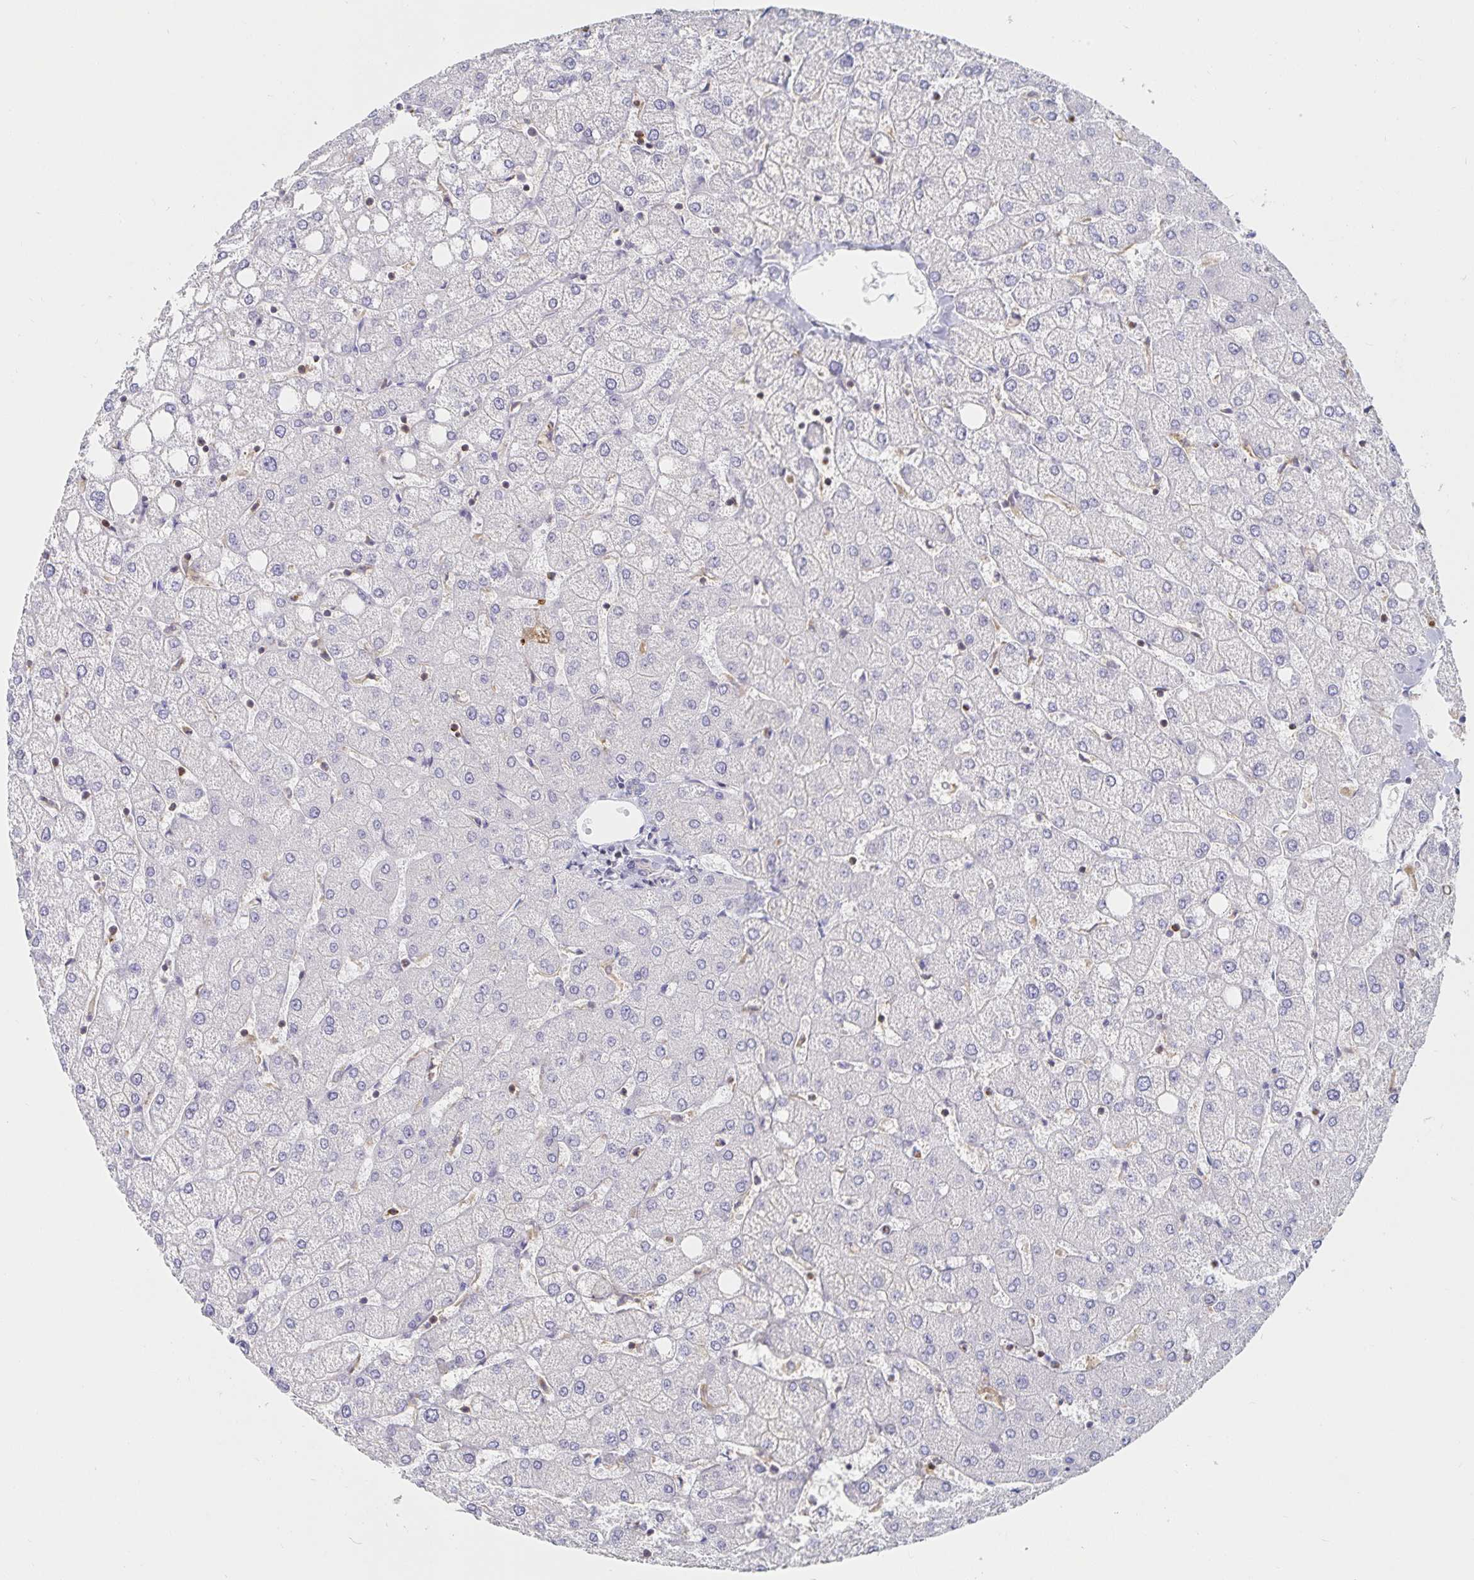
{"staining": {"intensity": "negative", "quantity": "none", "location": "none"}, "tissue": "liver", "cell_type": "Cholangiocytes", "image_type": "normal", "snomed": [{"axis": "morphology", "description": "Normal tissue, NOS"}, {"axis": "topography", "description": "Liver"}], "caption": "There is no significant staining in cholangiocytes of liver. (Stains: DAB (3,3'-diaminobenzidine) immunohistochemistry (IHC) with hematoxylin counter stain, Microscopy: brightfield microscopy at high magnification).", "gene": "PIK3CD", "patient": {"sex": "female", "age": 54}}